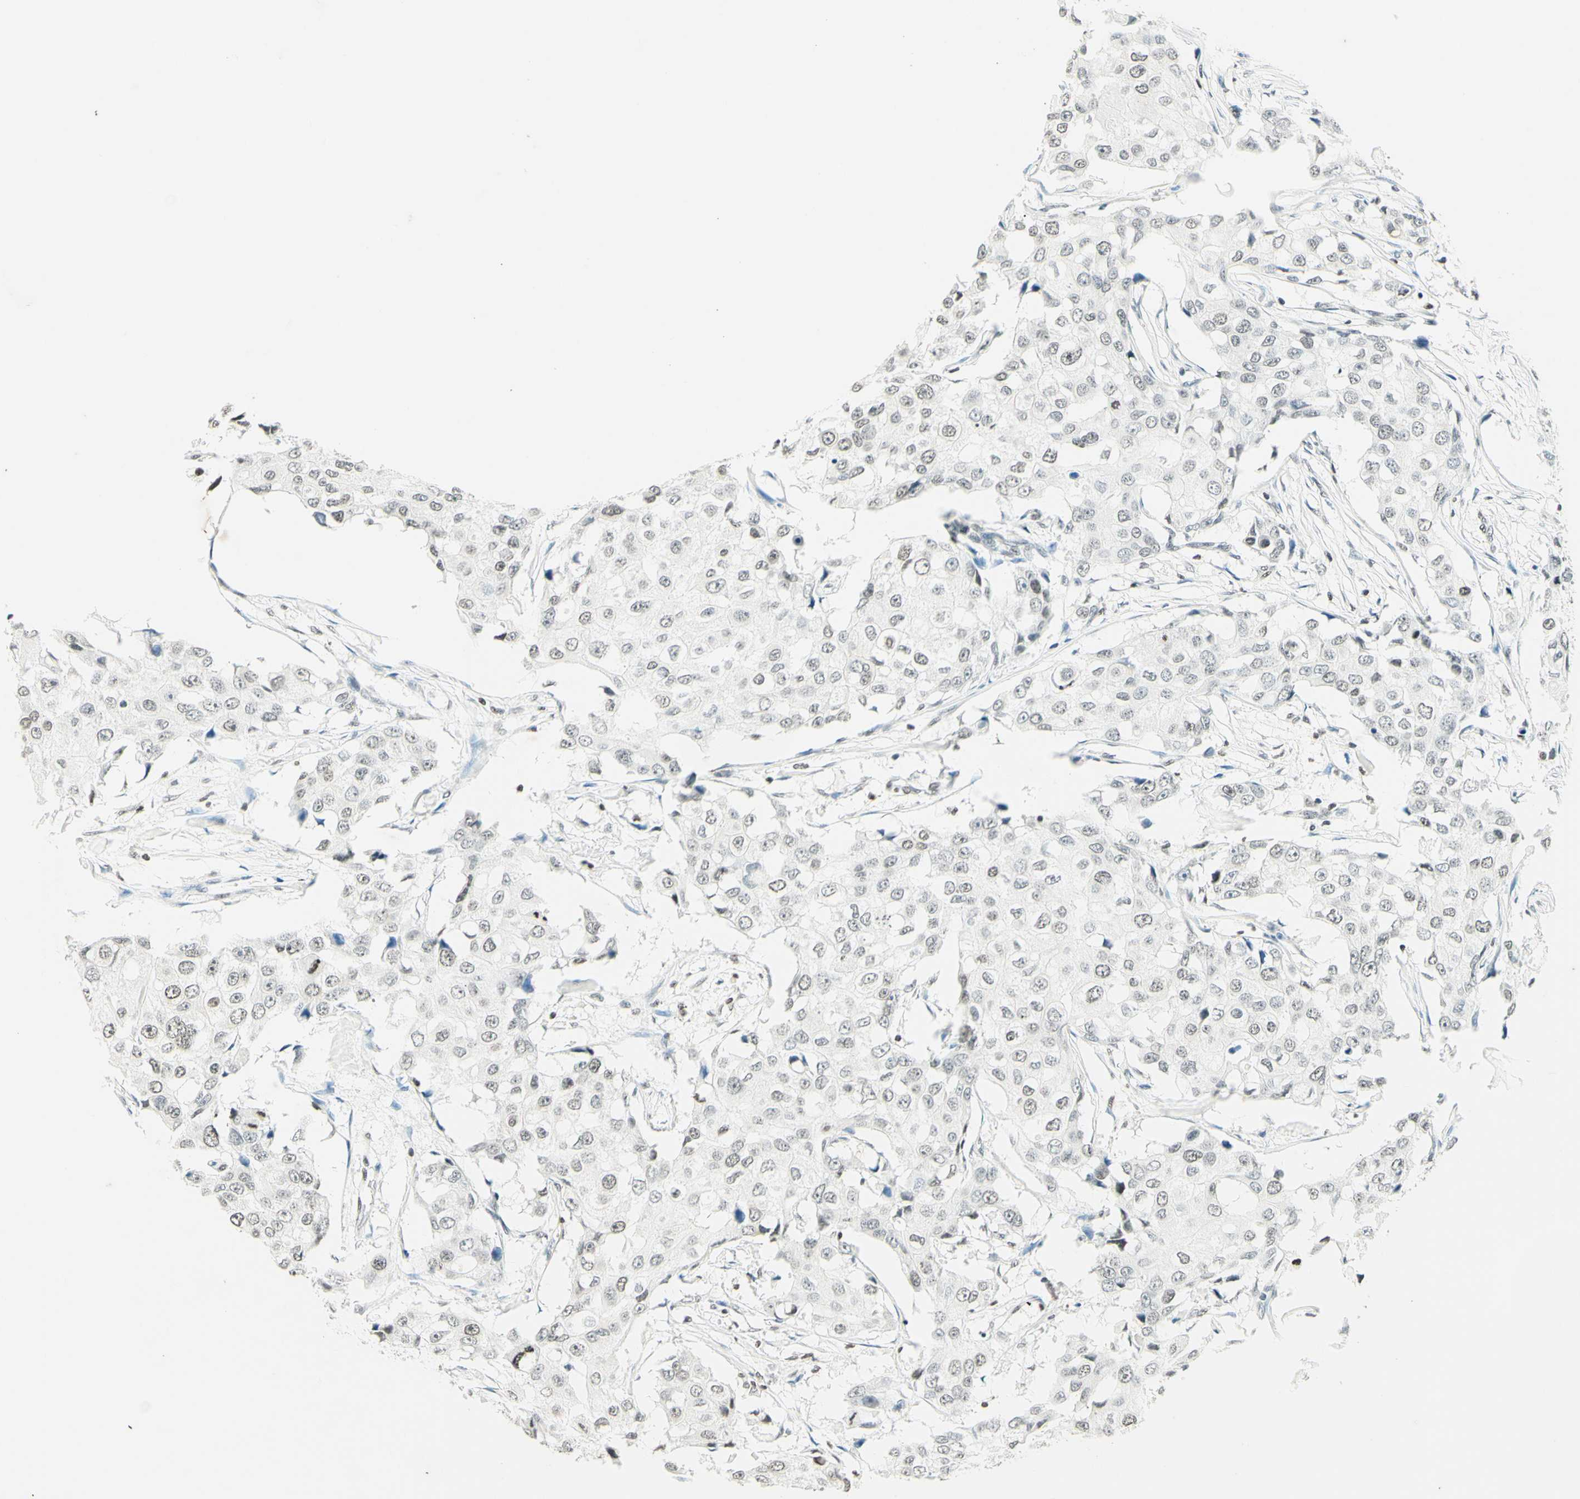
{"staining": {"intensity": "weak", "quantity": ">75%", "location": "nuclear"}, "tissue": "breast cancer", "cell_type": "Tumor cells", "image_type": "cancer", "snomed": [{"axis": "morphology", "description": "Duct carcinoma"}, {"axis": "topography", "description": "Breast"}], "caption": "DAB immunohistochemical staining of breast infiltrating ductal carcinoma exhibits weak nuclear protein staining in approximately >75% of tumor cells. The staining is performed using DAB brown chromogen to label protein expression. The nuclei are counter-stained blue using hematoxylin.", "gene": "MSH2", "patient": {"sex": "female", "age": 27}}